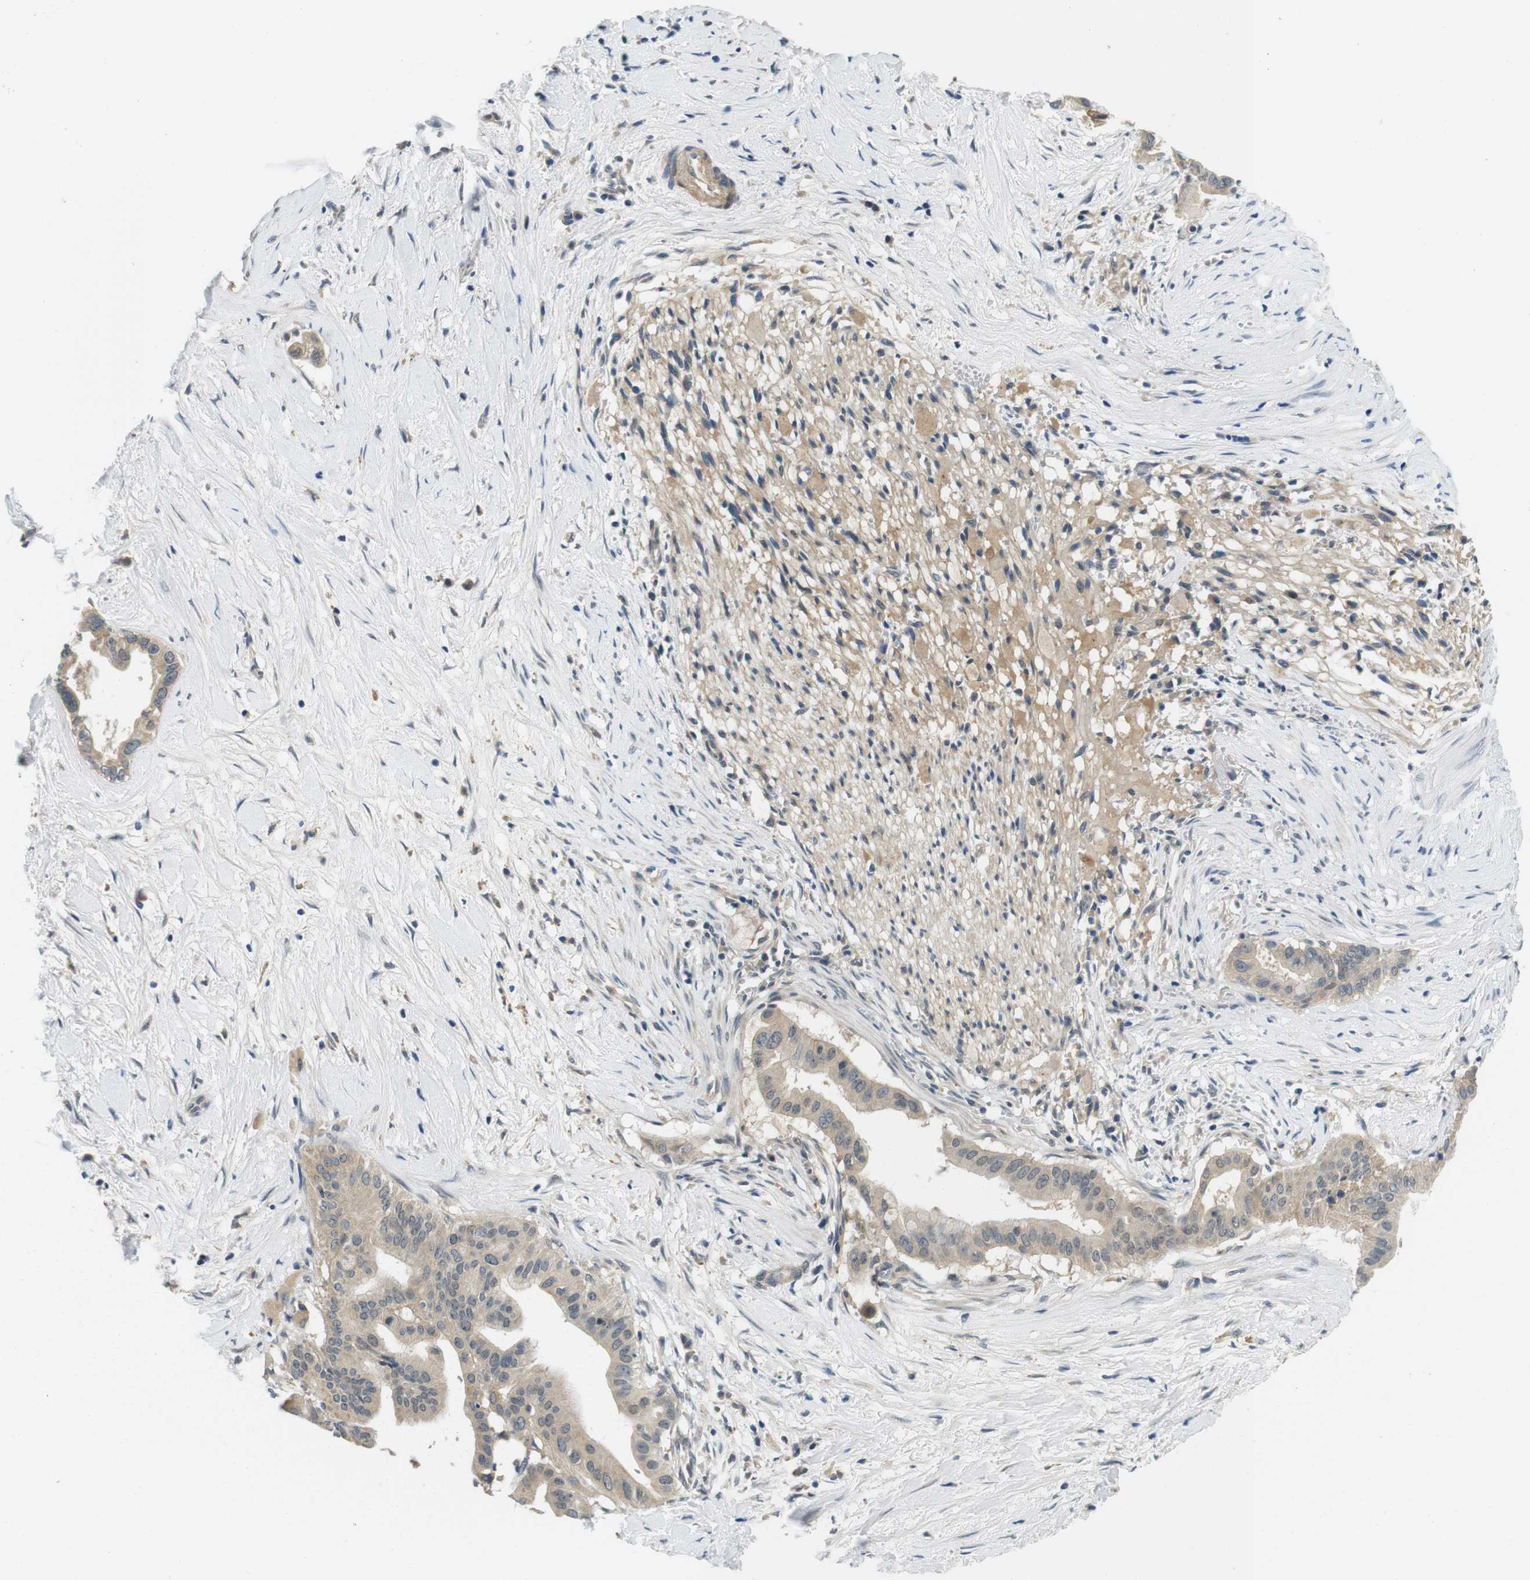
{"staining": {"intensity": "weak", "quantity": ">75%", "location": "cytoplasmic/membranous"}, "tissue": "pancreatic cancer", "cell_type": "Tumor cells", "image_type": "cancer", "snomed": [{"axis": "morphology", "description": "Adenocarcinoma, NOS"}, {"axis": "topography", "description": "Pancreas"}], "caption": "Brown immunohistochemical staining in pancreatic adenocarcinoma exhibits weak cytoplasmic/membranous expression in about >75% of tumor cells. (IHC, brightfield microscopy, high magnification).", "gene": "DTNA", "patient": {"sex": "male", "age": 55}}